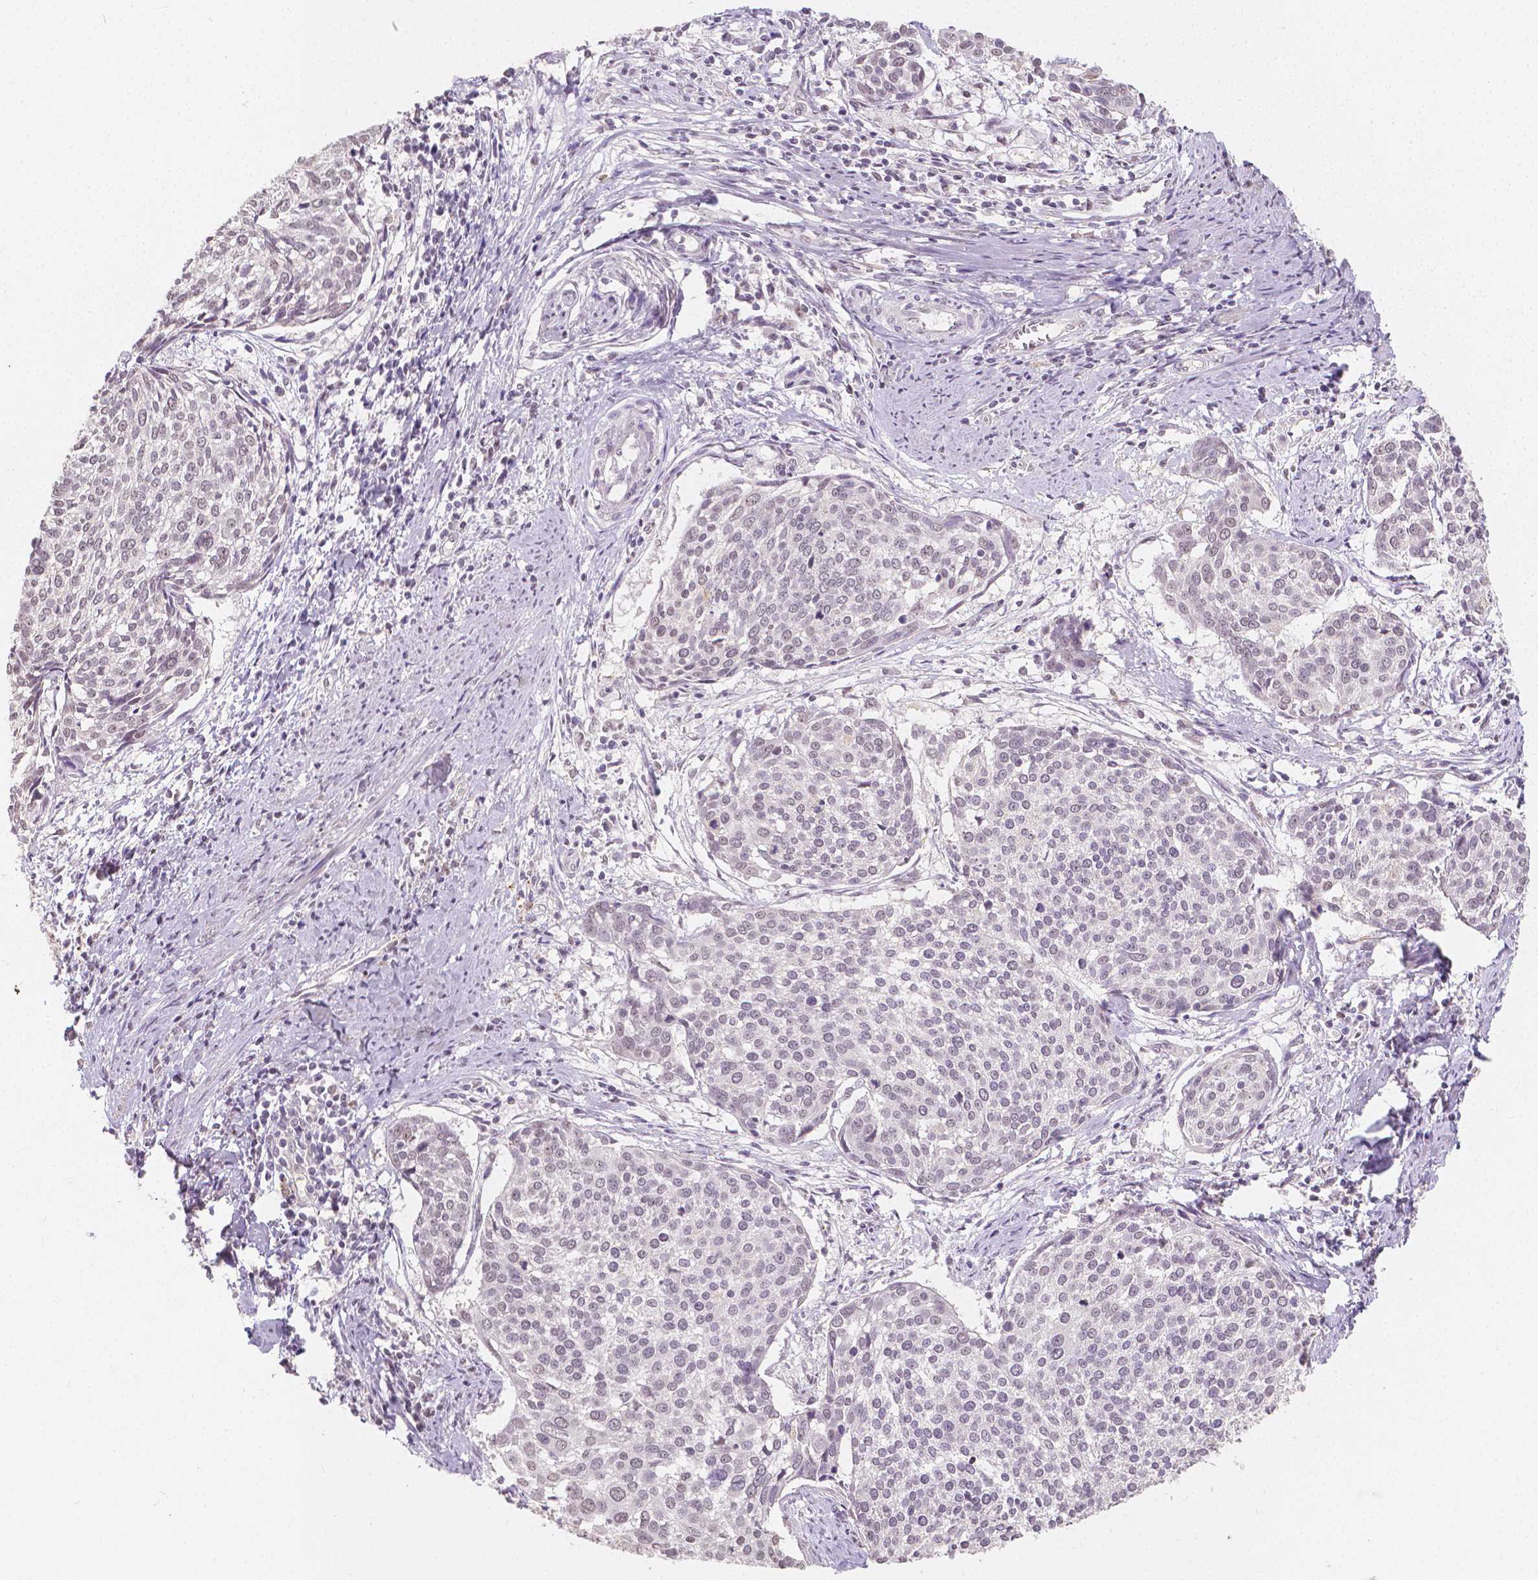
{"staining": {"intensity": "negative", "quantity": "none", "location": "none"}, "tissue": "cervical cancer", "cell_type": "Tumor cells", "image_type": "cancer", "snomed": [{"axis": "morphology", "description": "Squamous cell carcinoma, NOS"}, {"axis": "topography", "description": "Cervix"}], "caption": "This is an immunohistochemistry histopathology image of human cervical cancer (squamous cell carcinoma). There is no positivity in tumor cells.", "gene": "NOLC1", "patient": {"sex": "female", "age": 39}}